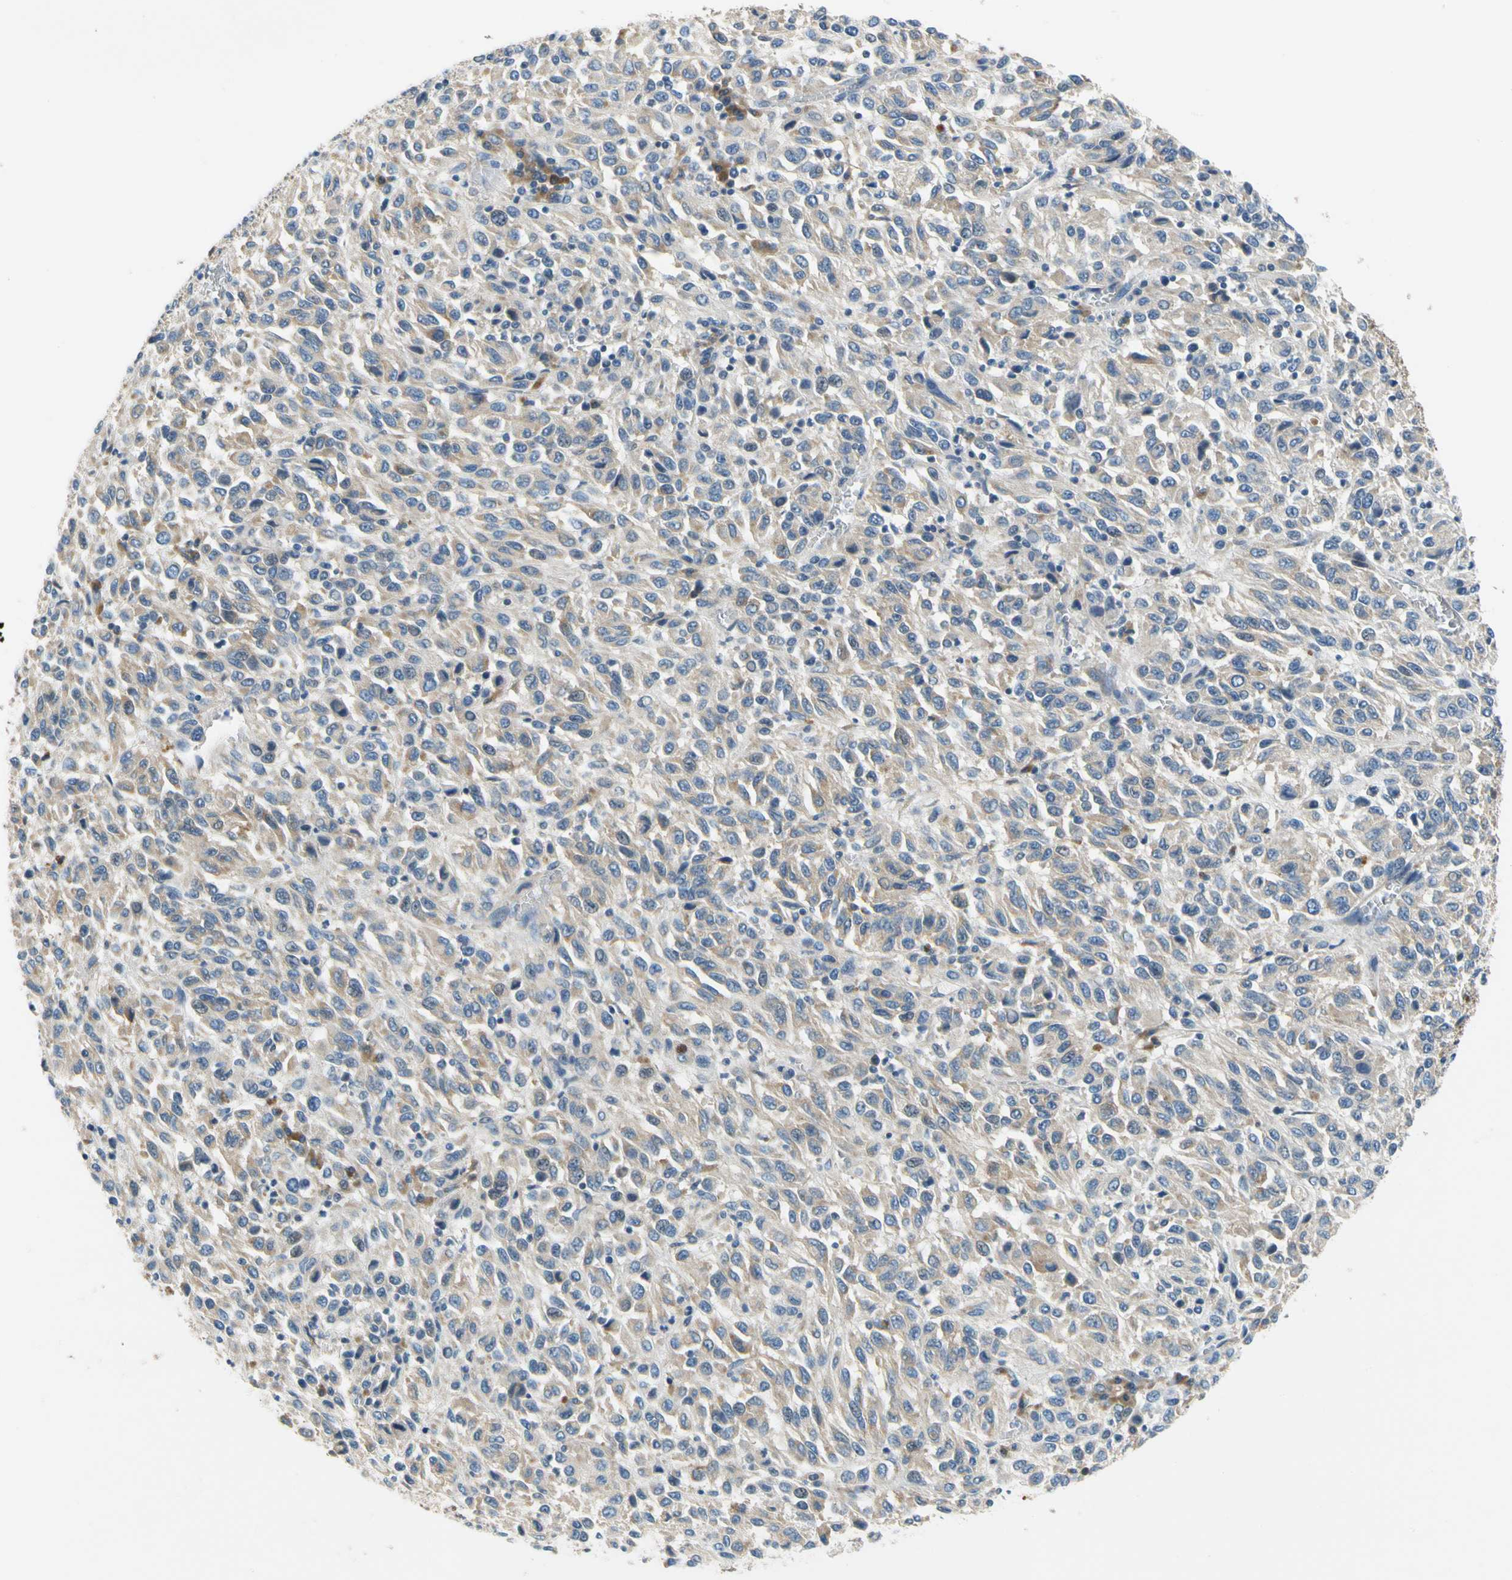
{"staining": {"intensity": "weak", "quantity": ">75%", "location": "cytoplasmic/membranous"}, "tissue": "melanoma", "cell_type": "Tumor cells", "image_type": "cancer", "snomed": [{"axis": "morphology", "description": "Malignant melanoma, Metastatic site"}, {"axis": "topography", "description": "Lung"}], "caption": "Immunohistochemical staining of human malignant melanoma (metastatic site) shows low levels of weak cytoplasmic/membranous protein staining in approximately >75% of tumor cells. Immunohistochemistry stains the protein in brown and the nuclei are stained blue.", "gene": "LRRC47", "patient": {"sex": "male", "age": 64}}